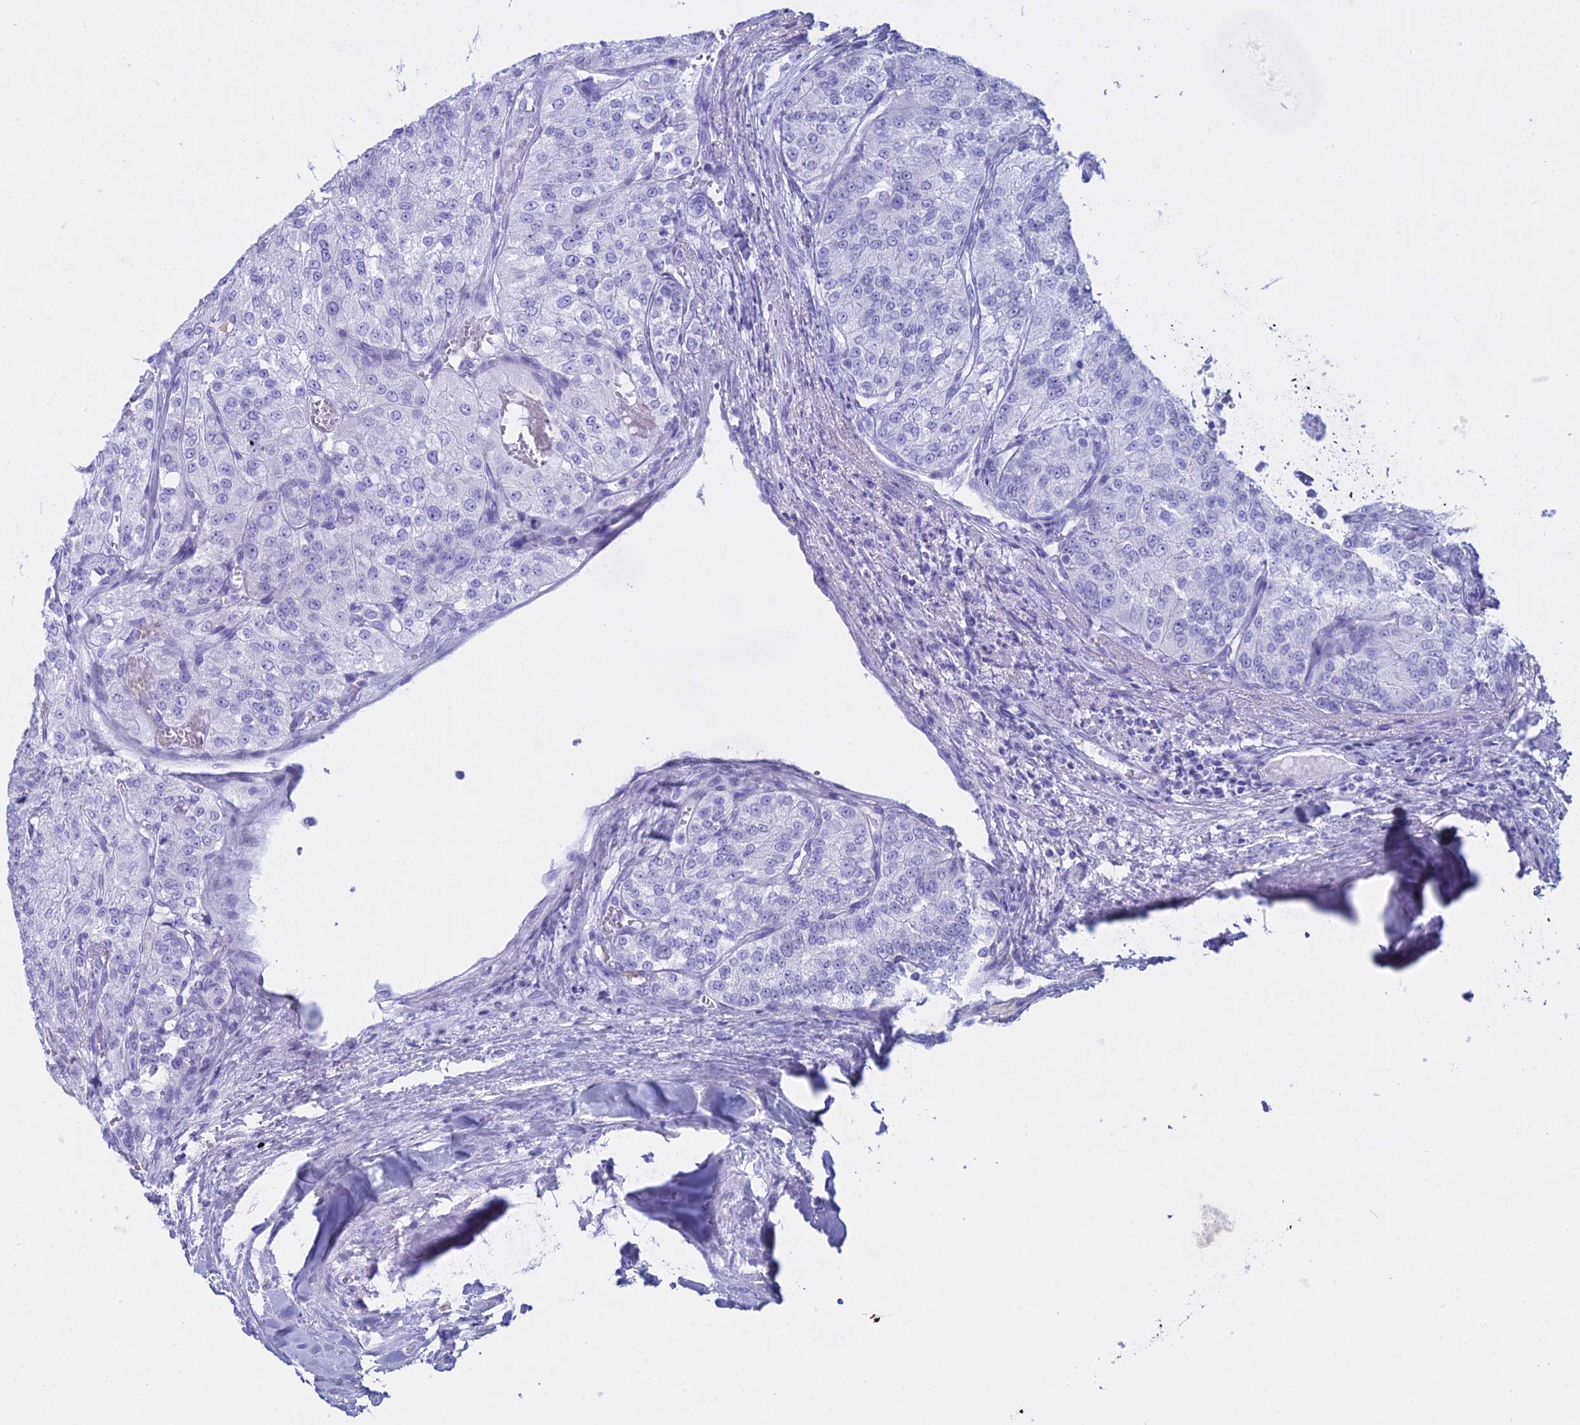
{"staining": {"intensity": "negative", "quantity": "none", "location": "none"}, "tissue": "renal cancer", "cell_type": "Tumor cells", "image_type": "cancer", "snomed": [{"axis": "morphology", "description": "Adenocarcinoma, NOS"}, {"axis": "topography", "description": "Kidney"}], "caption": "A high-resolution micrograph shows immunohistochemistry (IHC) staining of renal cancer, which reveals no significant positivity in tumor cells.", "gene": "CGB2", "patient": {"sex": "female", "age": 63}}